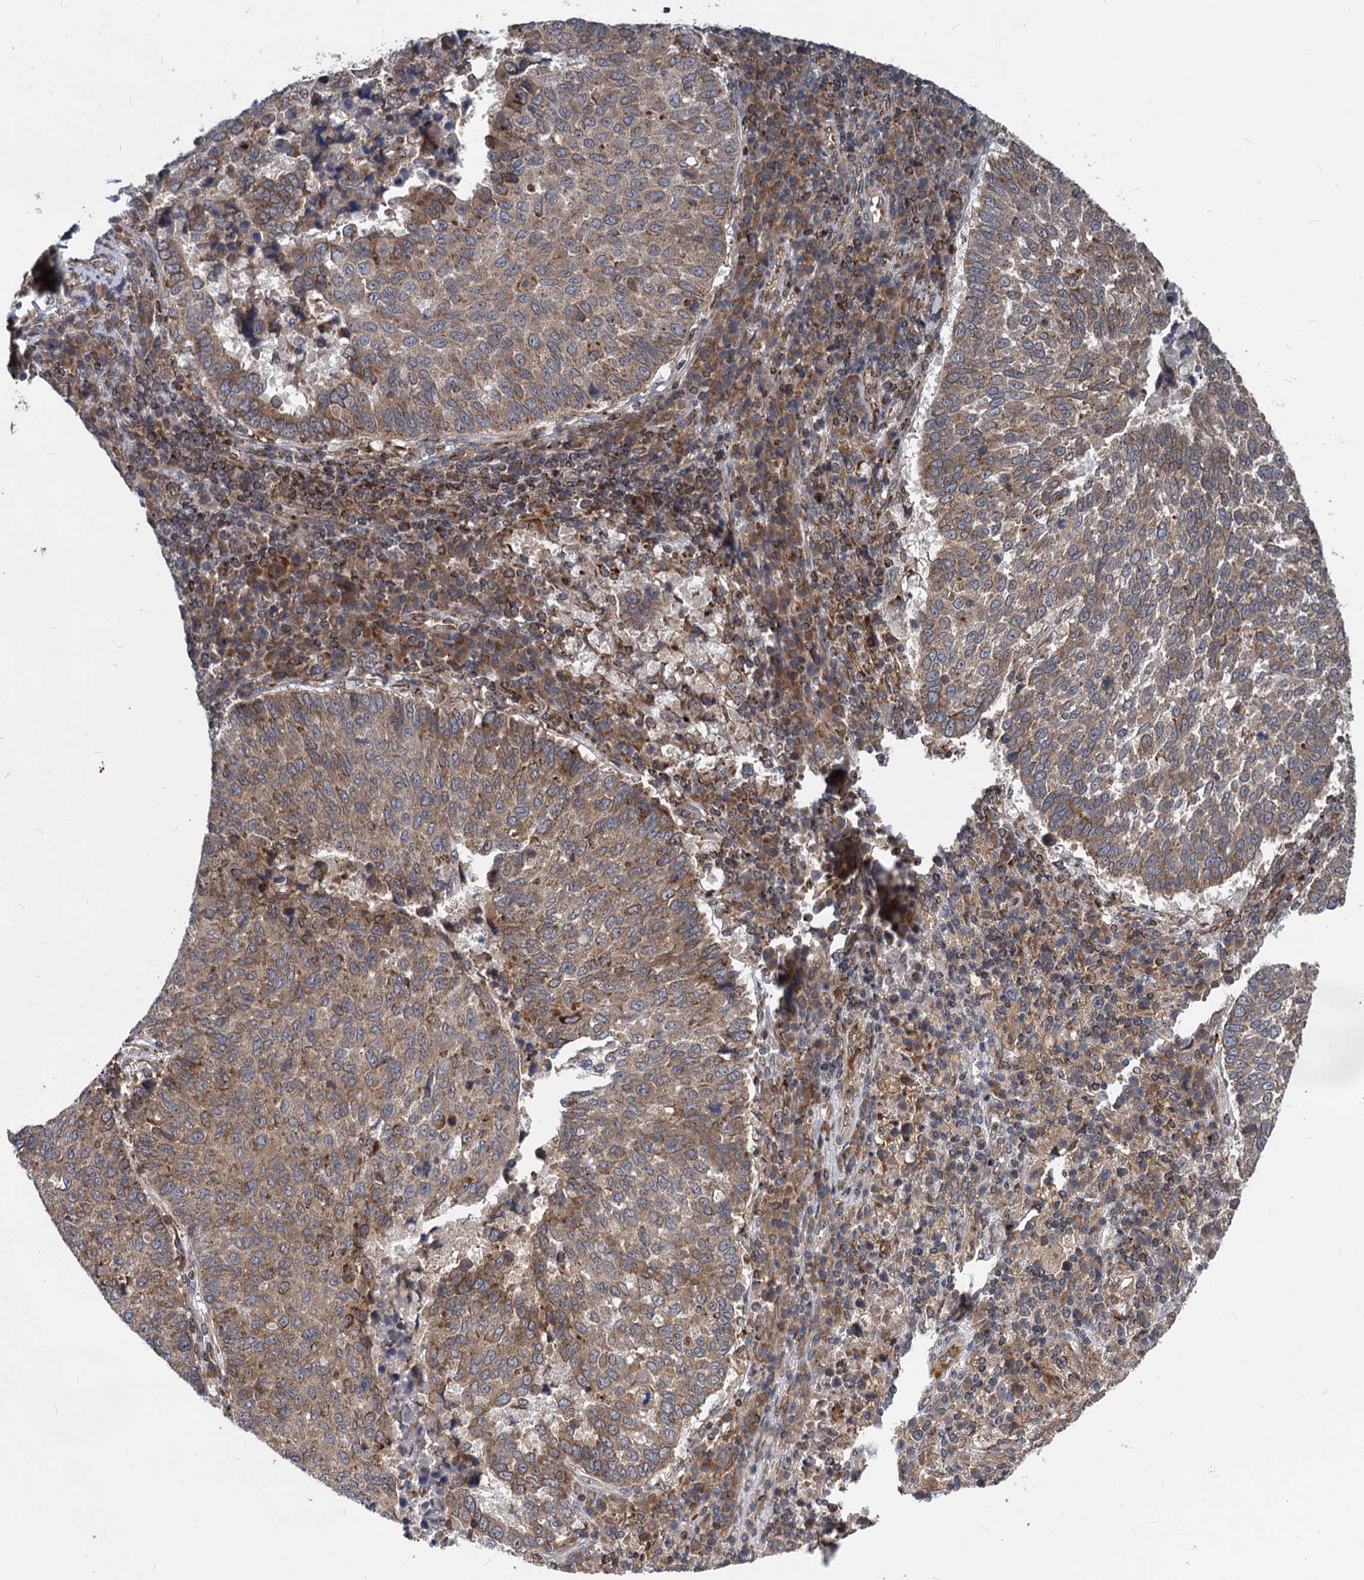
{"staining": {"intensity": "moderate", "quantity": ">75%", "location": "cytoplasmic/membranous"}, "tissue": "lung cancer", "cell_type": "Tumor cells", "image_type": "cancer", "snomed": [{"axis": "morphology", "description": "Squamous cell carcinoma, NOS"}, {"axis": "topography", "description": "Lung"}], "caption": "Moderate cytoplasmic/membranous staining is appreciated in about >75% of tumor cells in lung cancer.", "gene": "STIM1", "patient": {"sex": "male", "age": 73}}